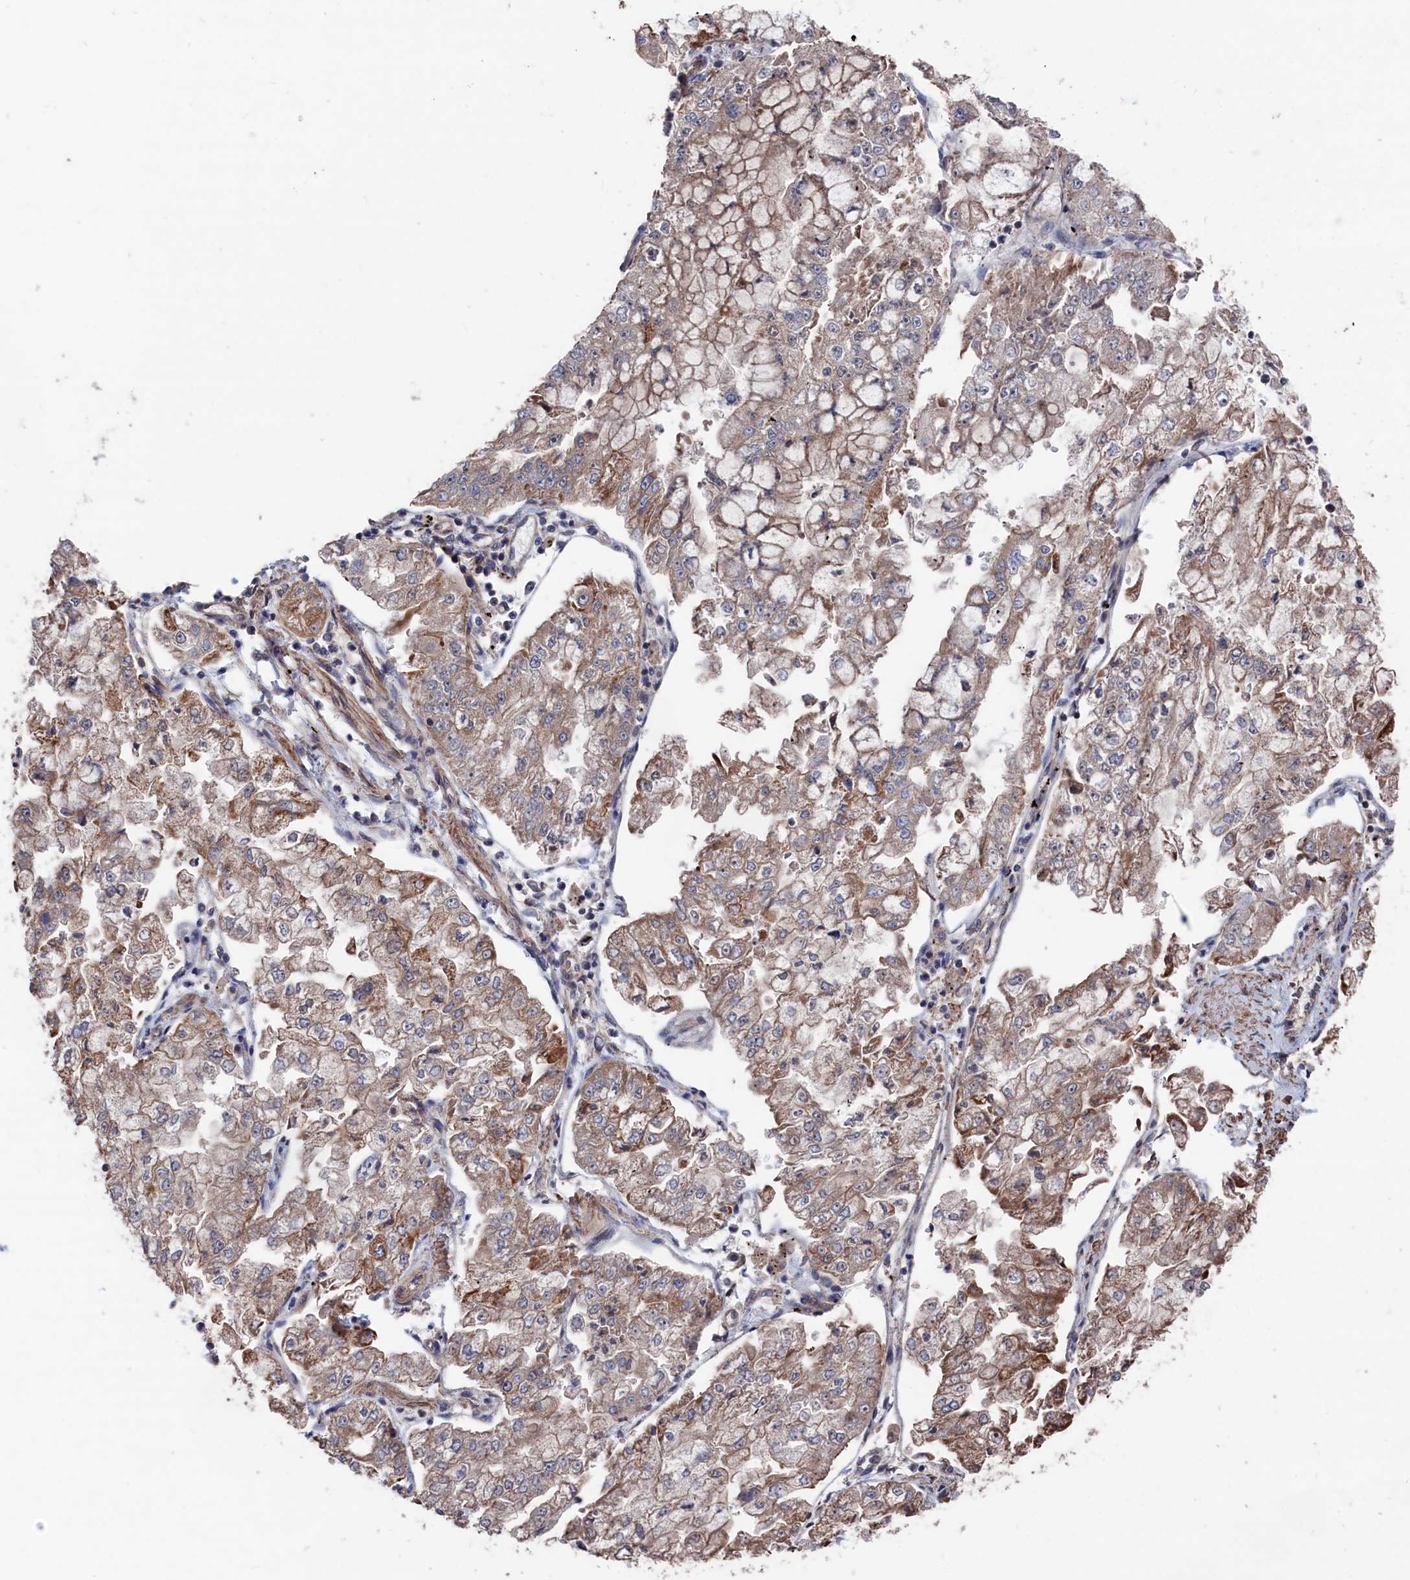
{"staining": {"intensity": "moderate", "quantity": "25%-75%", "location": "cytoplasmic/membranous"}, "tissue": "stomach cancer", "cell_type": "Tumor cells", "image_type": "cancer", "snomed": [{"axis": "morphology", "description": "Adenocarcinoma, NOS"}, {"axis": "topography", "description": "Stomach"}], "caption": "A medium amount of moderate cytoplasmic/membranous positivity is present in approximately 25%-75% of tumor cells in stomach cancer (adenocarcinoma) tissue.", "gene": "PDE12", "patient": {"sex": "male", "age": 76}}